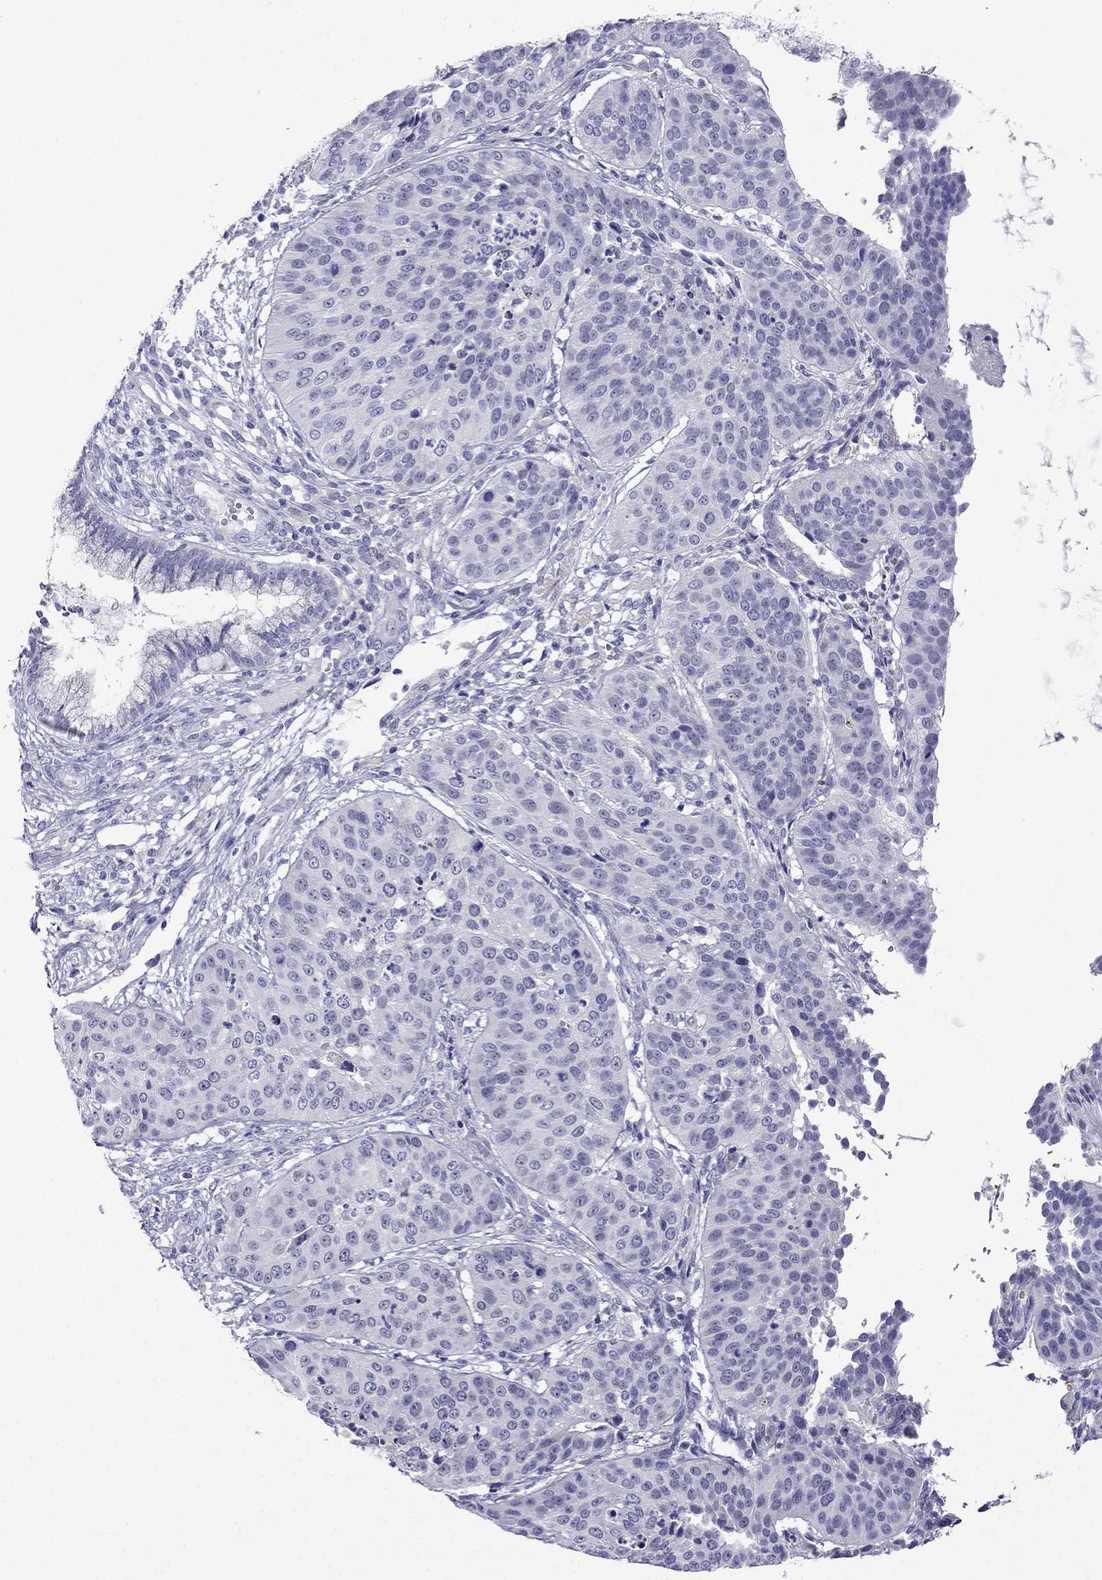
{"staining": {"intensity": "negative", "quantity": "none", "location": "none"}, "tissue": "cervical cancer", "cell_type": "Tumor cells", "image_type": "cancer", "snomed": [{"axis": "morphology", "description": "Normal tissue, NOS"}, {"axis": "morphology", "description": "Squamous cell carcinoma, NOS"}, {"axis": "topography", "description": "Cervix"}], "caption": "DAB immunohistochemical staining of cervical cancer demonstrates no significant expression in tumor cells. (Stains: DAB (3,3'-diaminobenzidine) immunohistochemistry (IHC) with hematoxylin counter stain, Microscopy: brightfield microscopy at high magnification).", "gene": "MGP", "patient": {"sex": "female", "age": 39}}